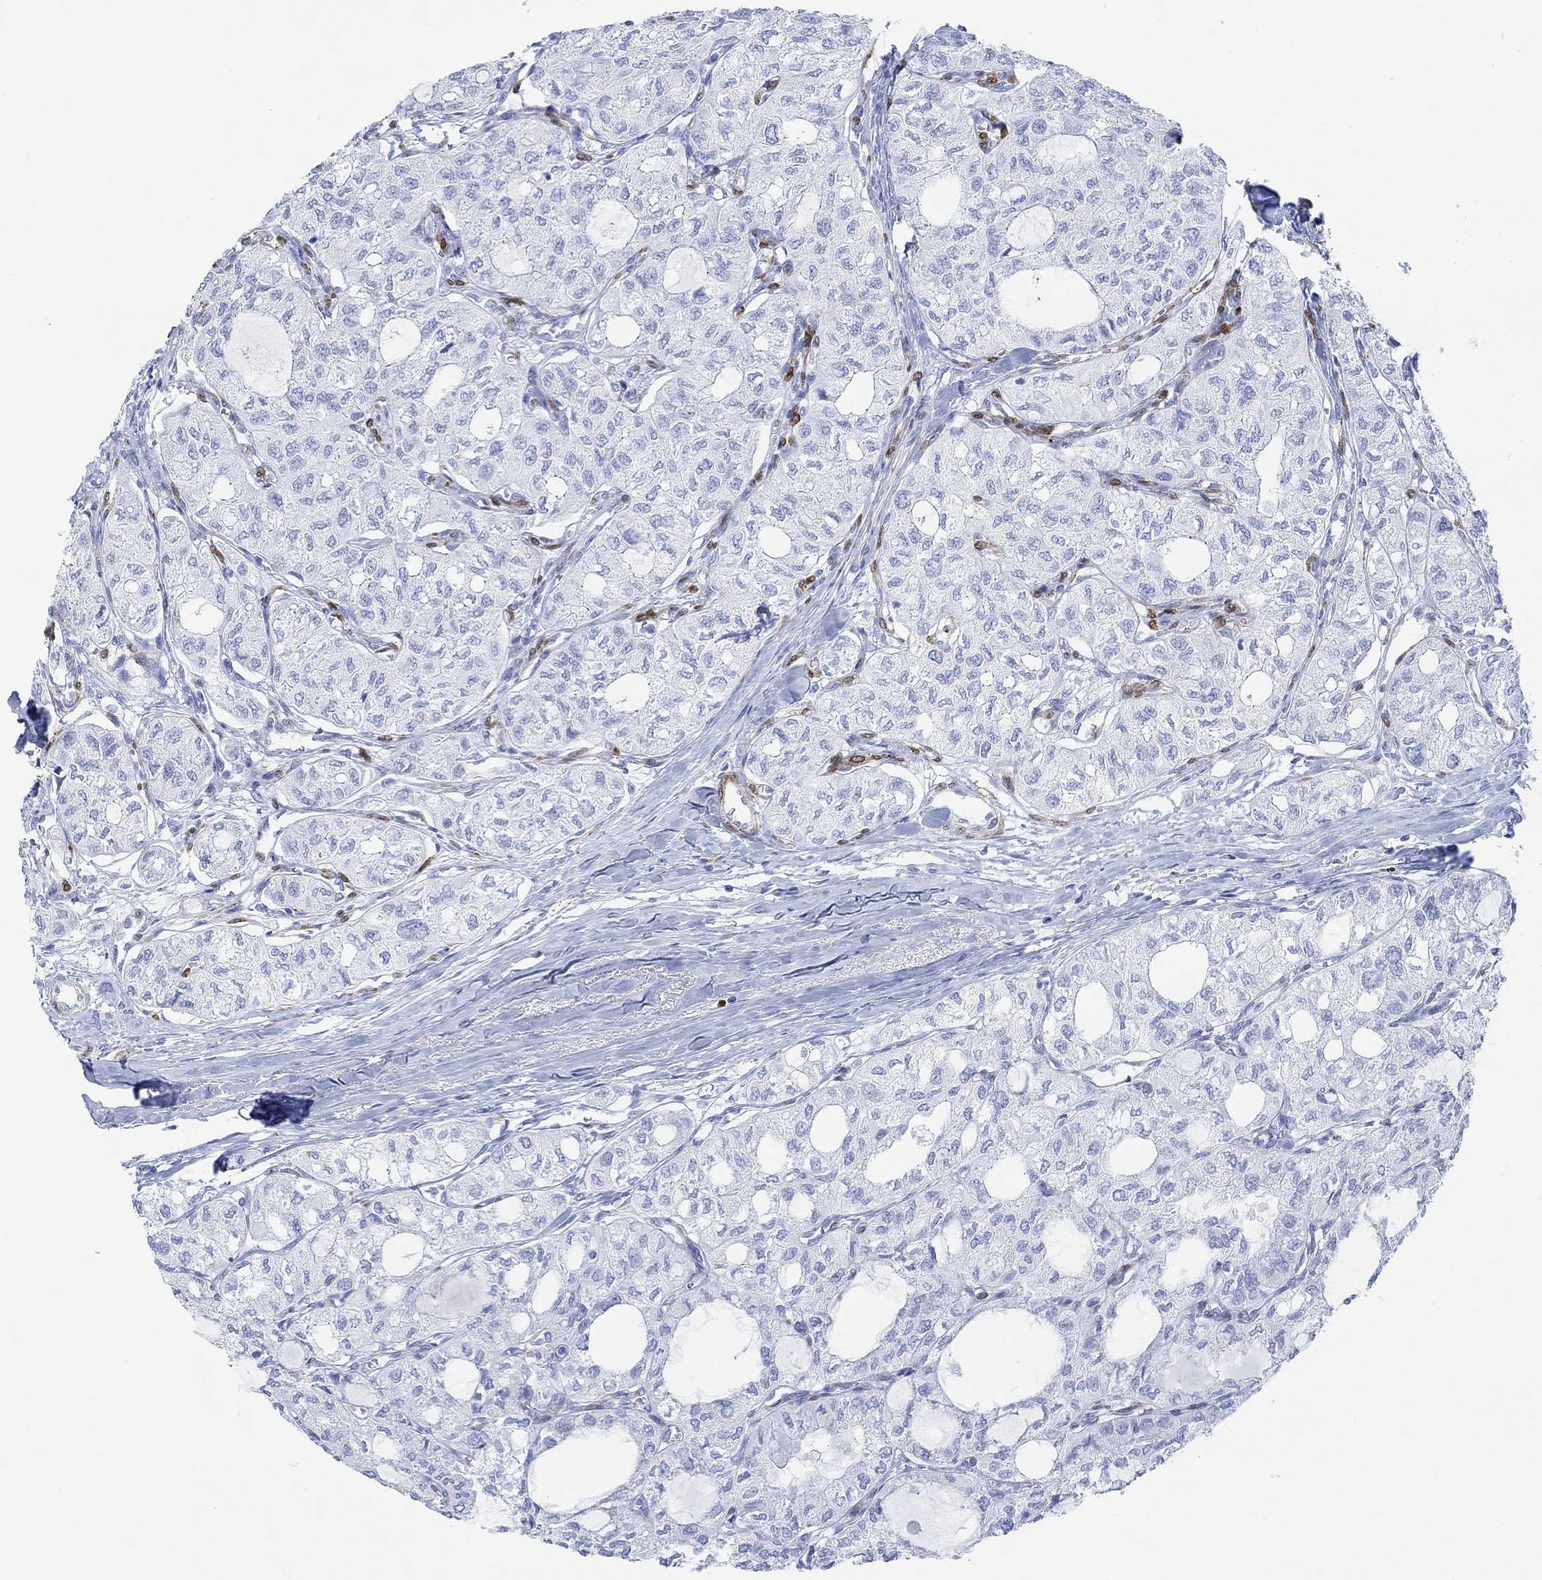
{"staining": {"intensity": "negative", "quantity": "none", "location": "none"}, "tissue": "thyroid cancer", "cell_type": "Tumor cells", "image_type": "cancer", "snomed": [{"axis": "morphology", "description": "Follicular adenoma carcinoma, NOS"}, {"axis": "topography", "description": "Thyroid gland"}], "caption": "DAB (3,3'-diaminobenzidine) immunohistochemical staining of thyroid follicular adenoma carcinoma shows no significant expression in tumor cells.", "gene": "TPPP3", "patient": {"sex": "male", "age": 75}}